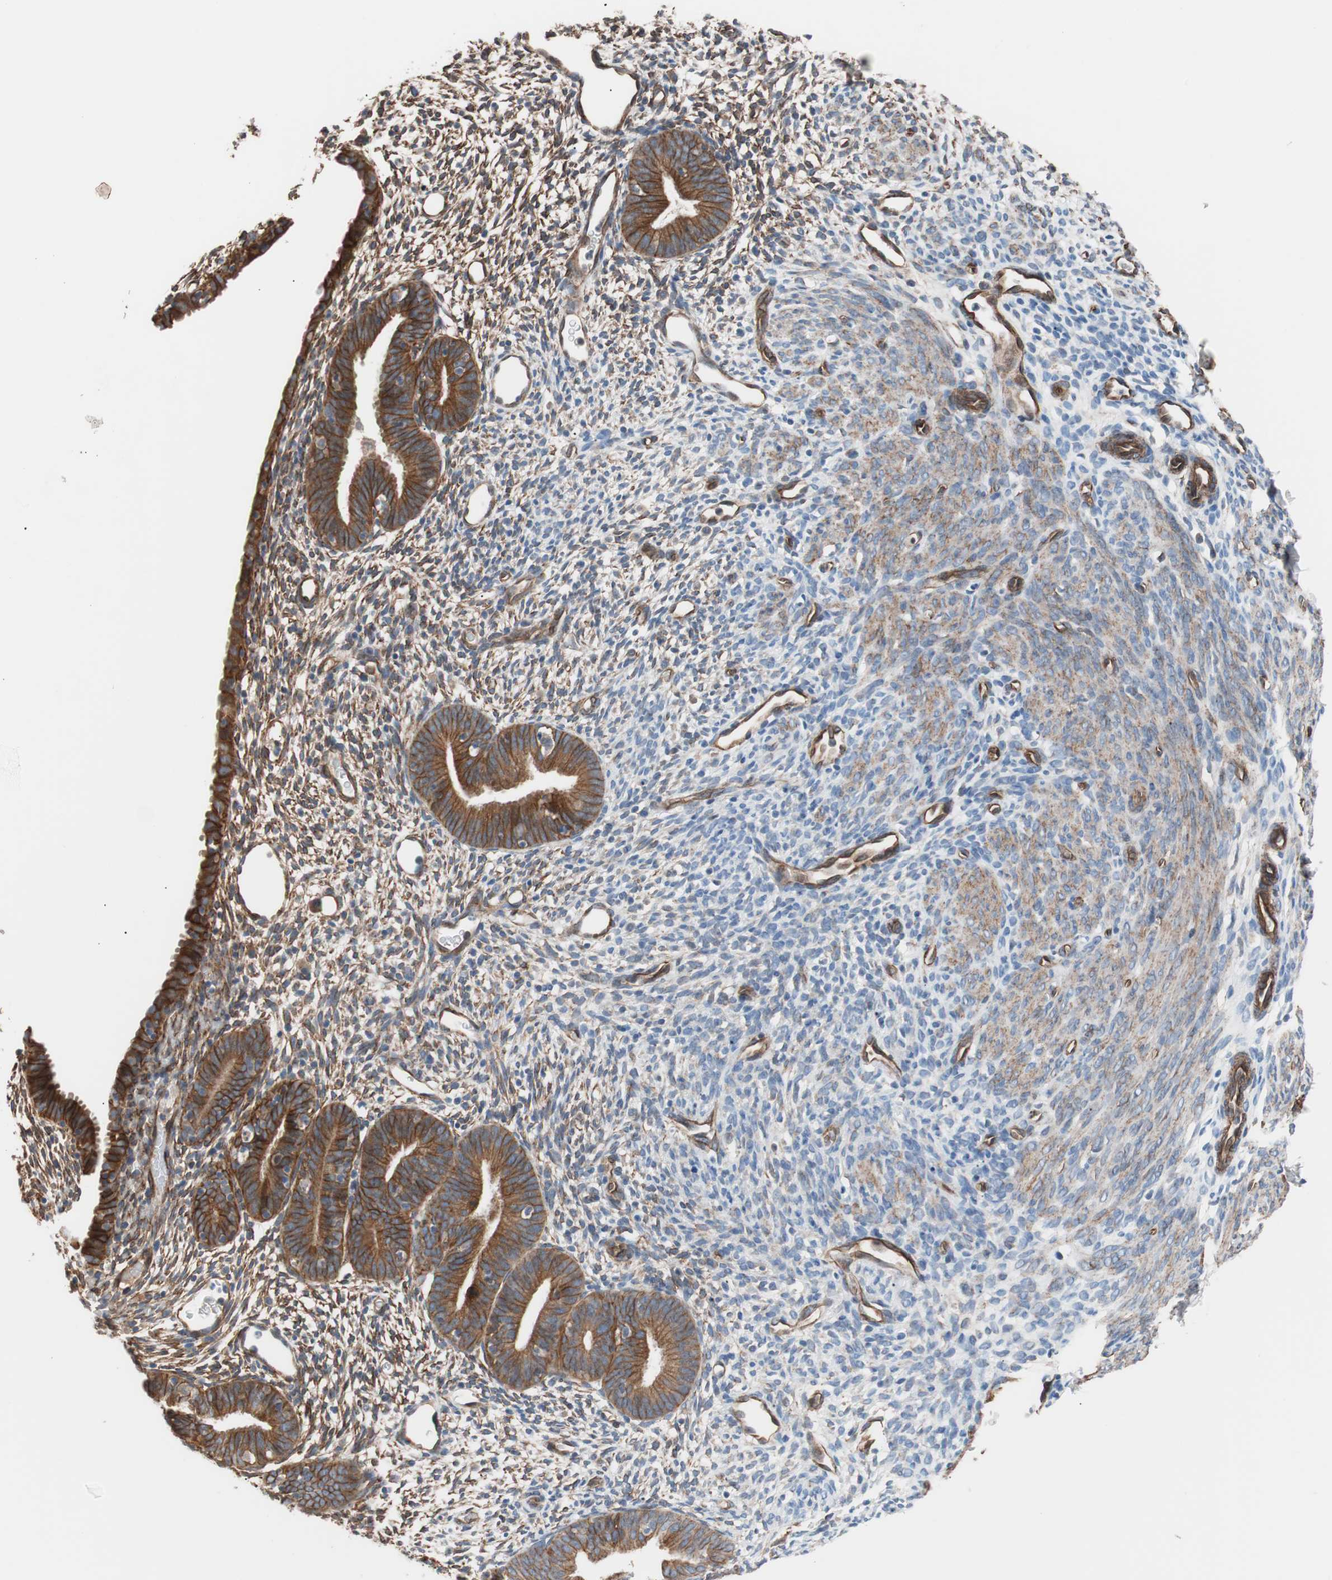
{"staining": {"intensity": "moderate", "quantity": "25%-75%", "location": "cytoplasmic/membranous"}, "tissue": "endometrium", "cell_type": "Cells in endometrial stroma", "image_type": "normal", "snomed": [{"axis": "morphology", "description": "Normal tissue, NOS"}, {"axis": "morphology", "description": "Atrophy, NOS"}, {"axis": "topography", "description": "Uterus"}, {"axis": "topography", "description": "Endometrium"}], "caption": "A histopathology image of endometrium stained for a protein reveals moderate cytoplasmic/membranous brown staining in cells in endometrial stroma. Nuclei are stained in blue.", "gene": "SPINT1", "patient": {"sex": "female", "age": 68}}